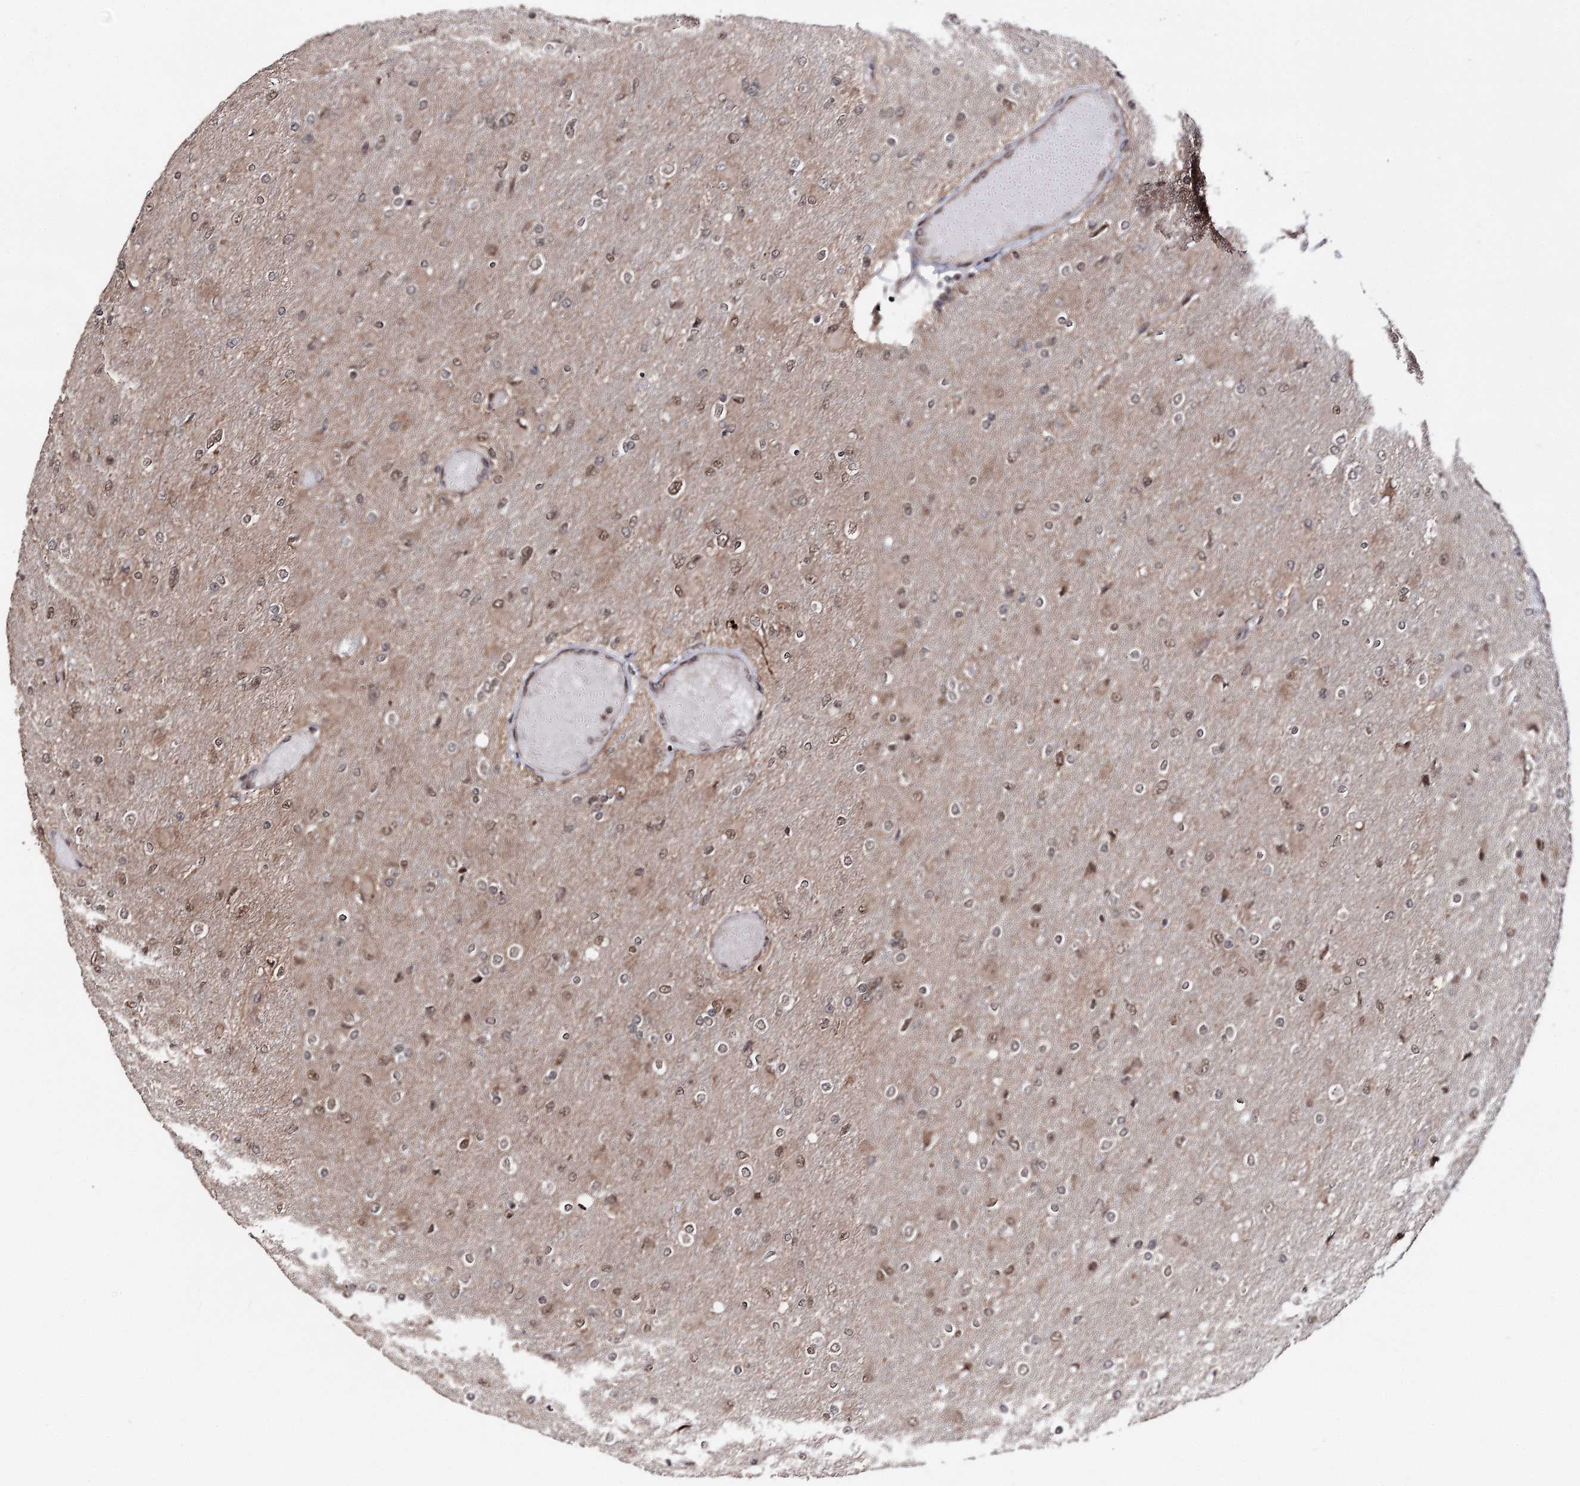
{"staining": {"intensity": "moderate", "quantity": ">75%", "location": "nuclear"}, "tissue": "glioma", "cell_type": "Tumor cells", "image_type": "cancer", "snomed": [{"axis": "morphology", "description": "Glioma, malignant, High grade"}, {"axis": "topography", "description": "Cerebral cortex"}], "caption": "Immunohistochemical staining of human glioma displays moderate nuclear protein positivity in about >75% of tumor cells. The staining was performed using DAB, with brown indicating positive protein expression. Nuclei are stained blue with hematoxylin.", "gene": "FAM53B", "patient": {"sex": "female", "age": 36}}